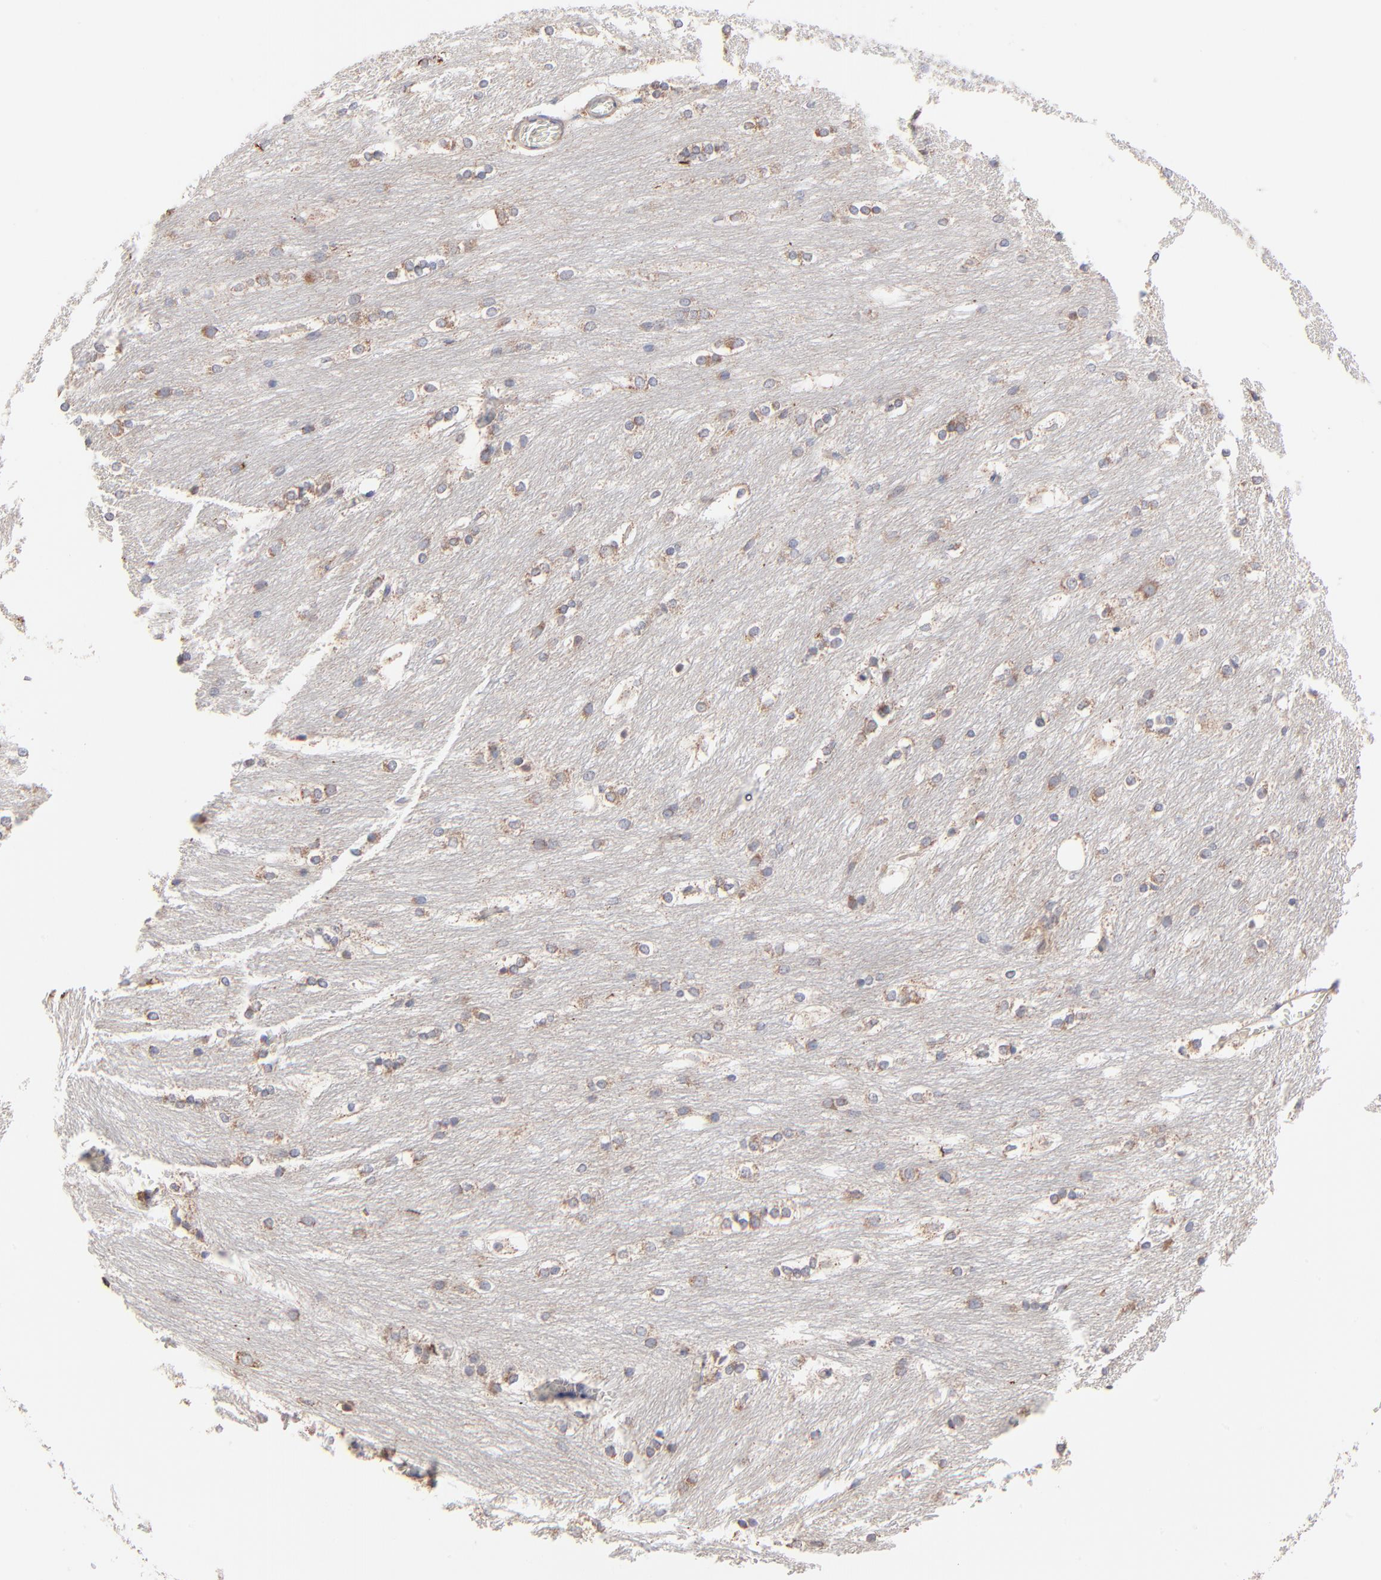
{"staining": {"intensity": "moderate", "quantity": "25%-75%", "location": "cytoplasmic/membranous"}, "tissue": "caudate", "cell_type": "Glial cells", "image_type": "normal", "snomed": [{"axis": "morphology", "description": "Normal tissue, NOS"}, {"axis": "topography", "description": "Lateral ventricle wall"}], "caption": "DAB immunohistochemical staining of normal caudate displays moderate cytoplasmic/membranous protein expression in about 25%-75% of glial cells.", "gene": "PPFIBP2", "patient": {"sex": "female", "age": 19}}